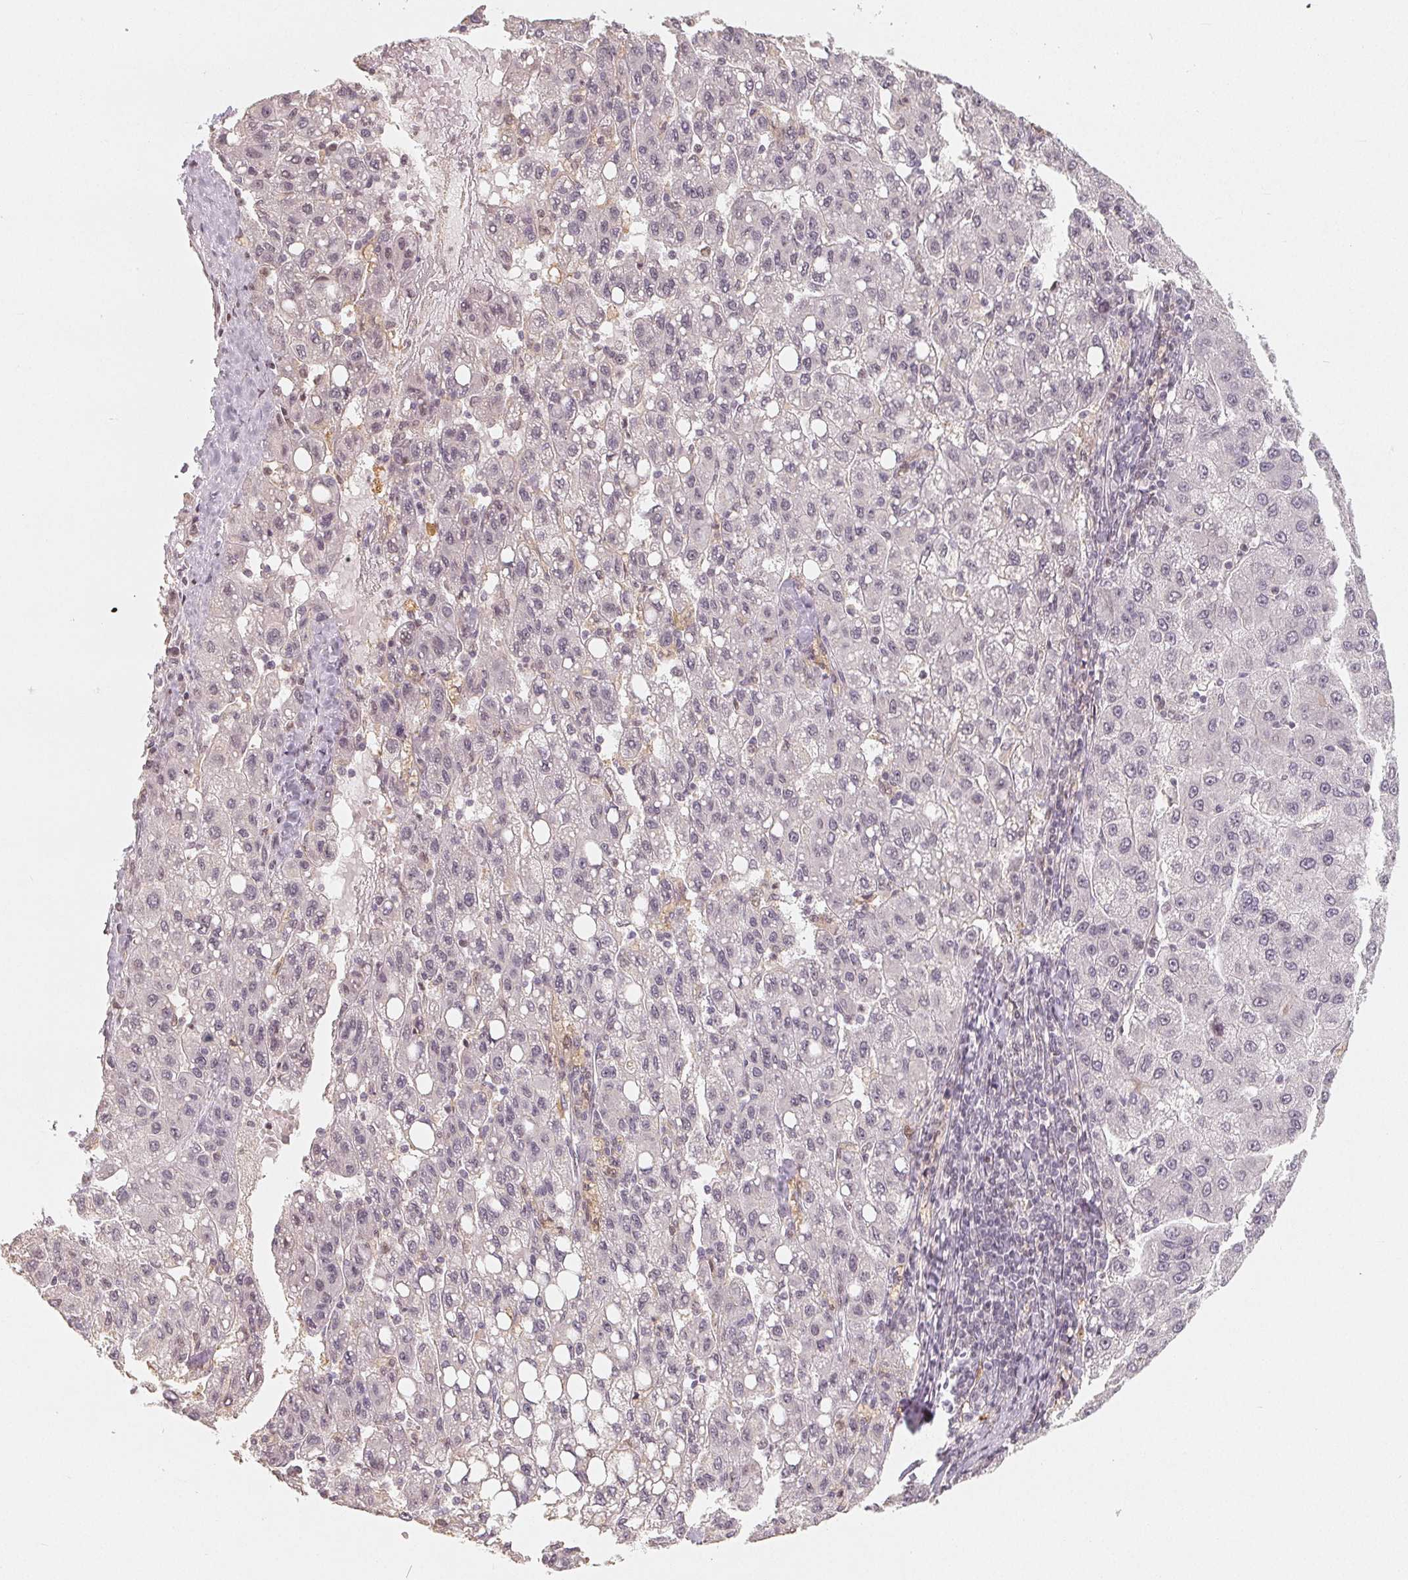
{"staining": {"intensity": "weak", "quantity": "<25%", "location": "nuclear"}, "tissue": "liver cancer", "cell_type": "Tumor cells", "image_type": "cancer", "snomed": [{"axis": "morphology", "description": "Carcinoma, Hepatocellular, NOS"}, {"axis": "topography", "description": "Liver"}], "caption": "There is no significant expression in tumor cells of liver hepatocellular carcinoma.", "gene": "CCDC138", "patient": {"sex": "female", "age": 82}}